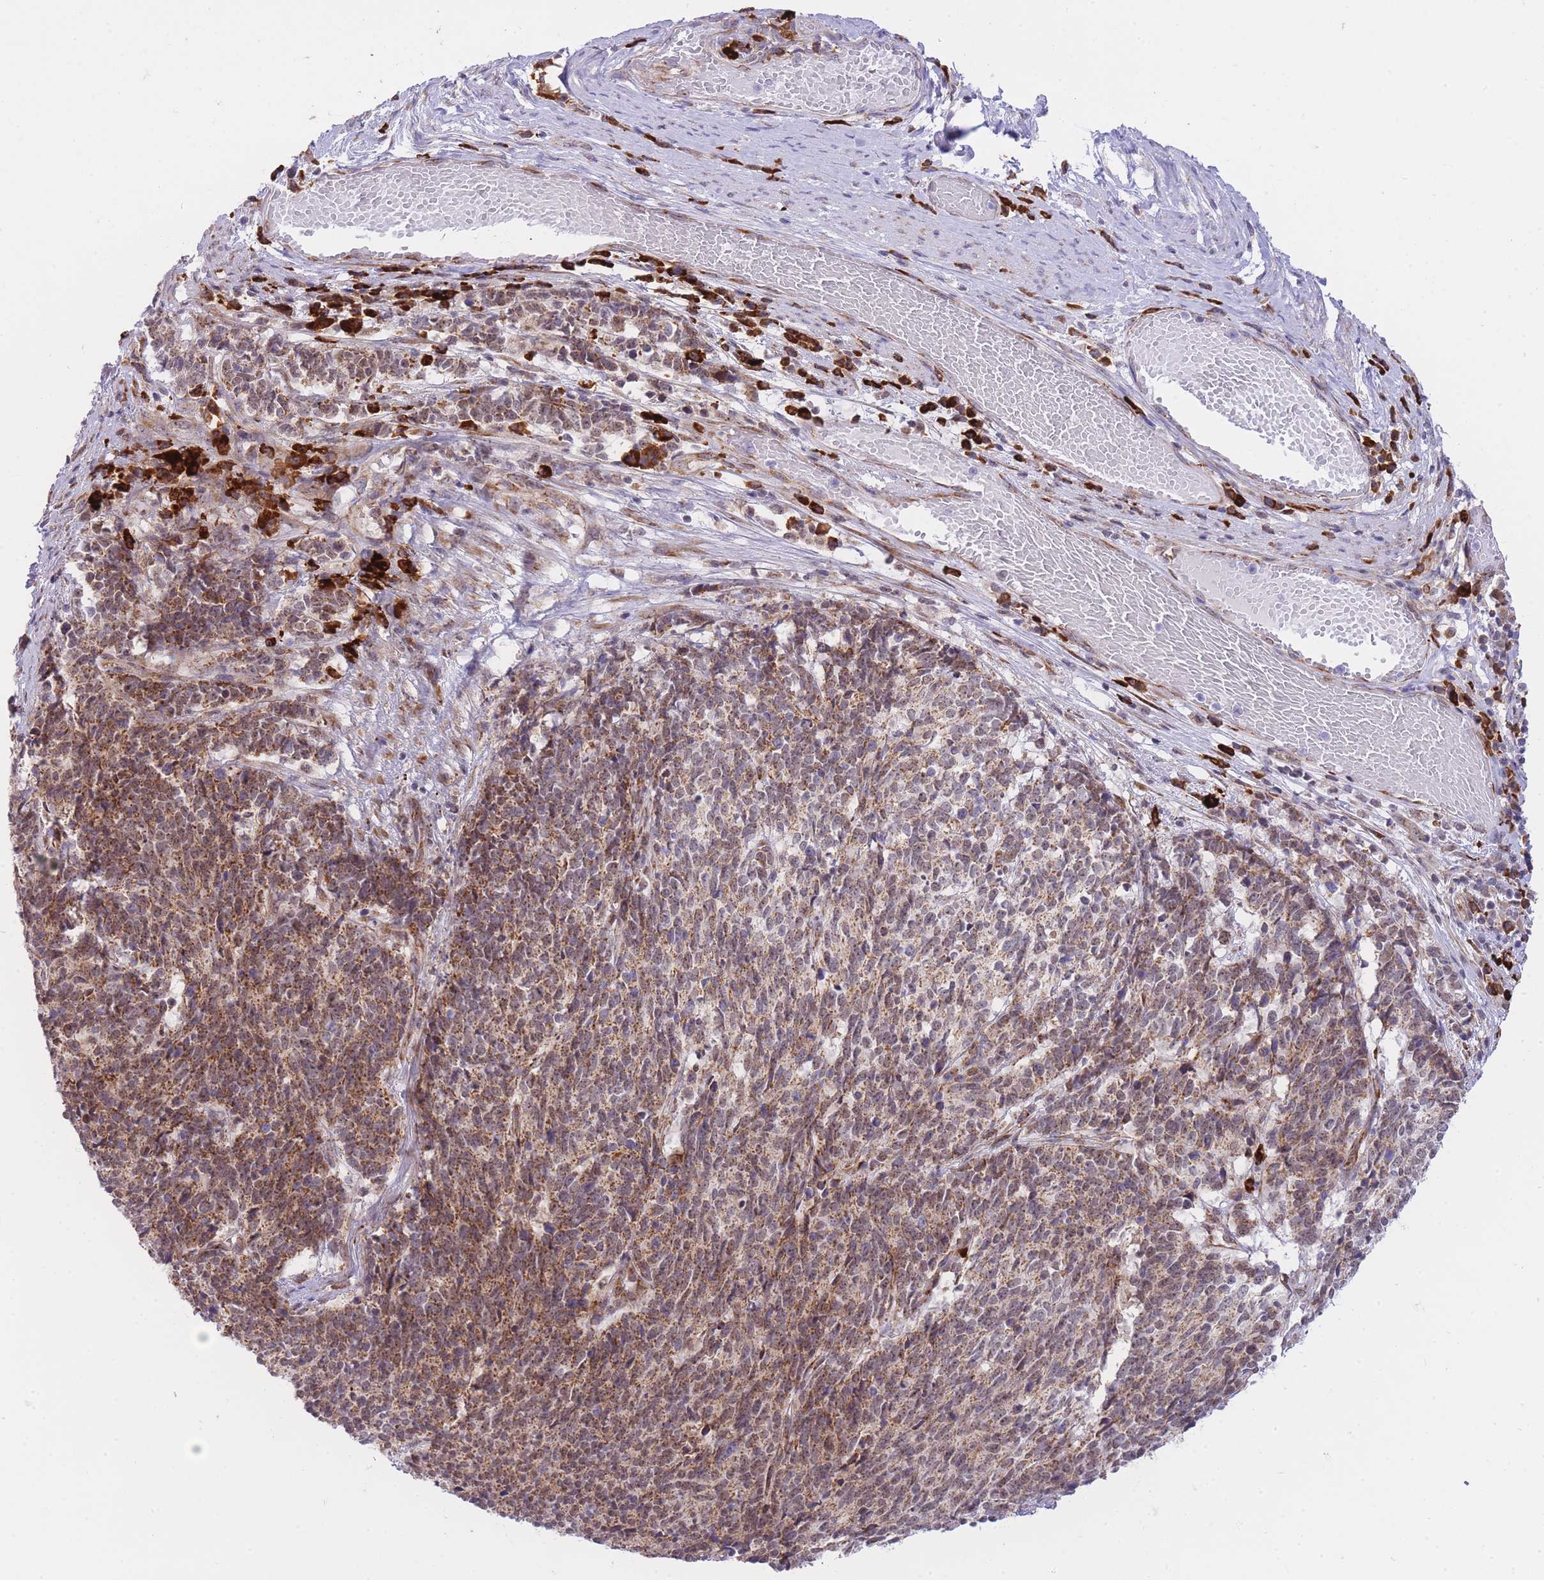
{"staining": {"intensity": "moderate", "quantity": ">75%", "location": "cytoplasmic/membranous"}, "tissue": "cervical cancer", "cell_type": "Tumor cells", "image_type": "cancer", "snomed": [{"axis": "morphology", "description": "Squamous cell carcinoma, NOS"}, {"axis": "topography", "description": "Cervix"}], "caption": "Brown immunohistochemical staining in squamous cell carcinoma (cervical) exhibits moderate cytoplasmic/membranous positivity in approximately >75% of tumor cells.", "gene": "EXOSC8", "patient": {"sex": "female", "age": 29}}